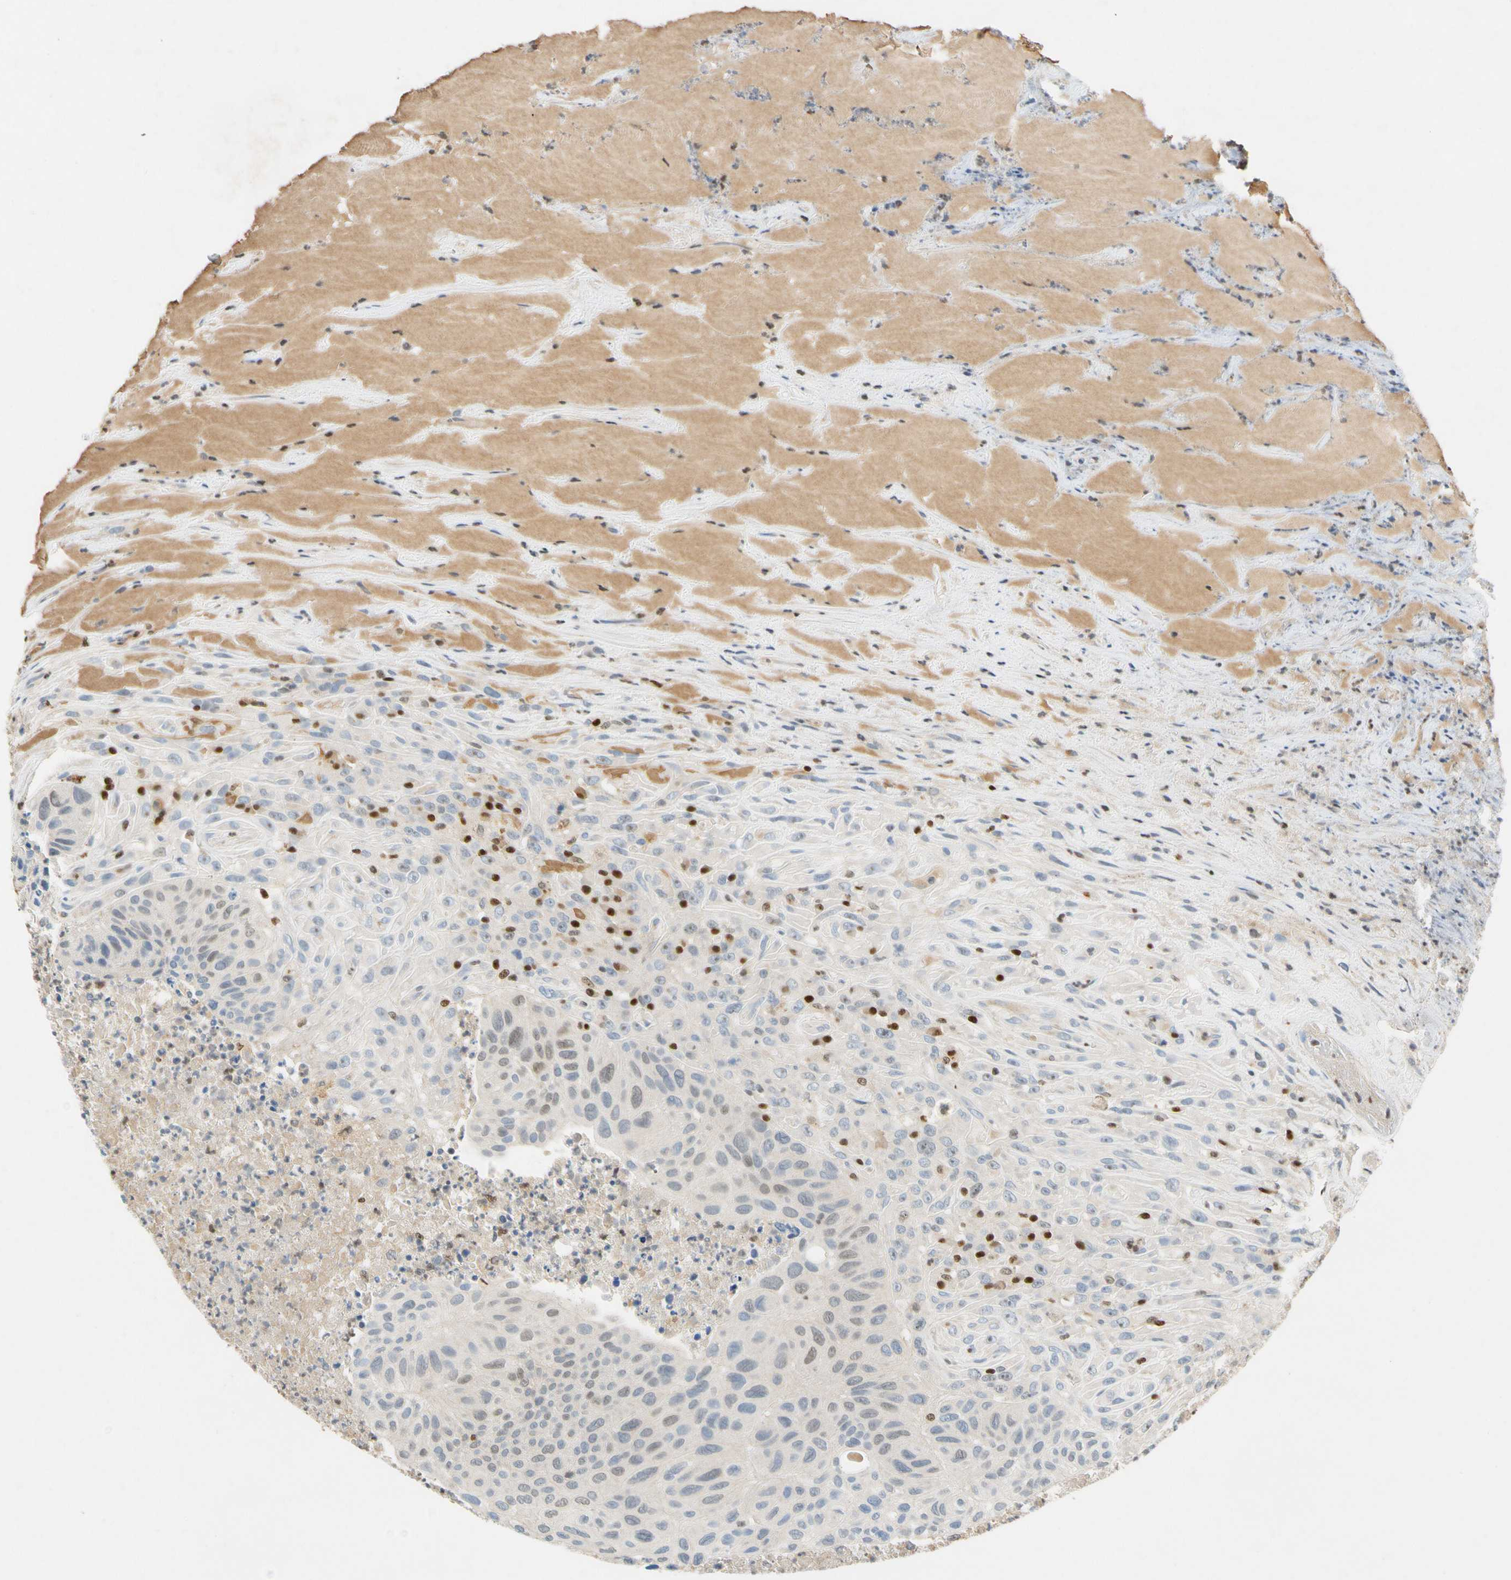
{"staining": {"intensity": "weak", "quantity": "<25%", "location": "cytoplasmic/membranous,nuclear"}, "tissue": "urothelial cancer", "cell_type": "Tumor cells", "image_type": "cancer", "snomed": [{"axis": "morphology", "description": "Urothelial carcinoma, High grade"}, {"axis": "topography", "description": "Urinary bladder"}], "caption": "Immunohistochemistry micrograph of human high-grade urothelial carcinoma stained for a protein (brown), which displays no expression in tumor cells.", "gene": "SP140", "patient": {"sex": "male", "age": 66}}